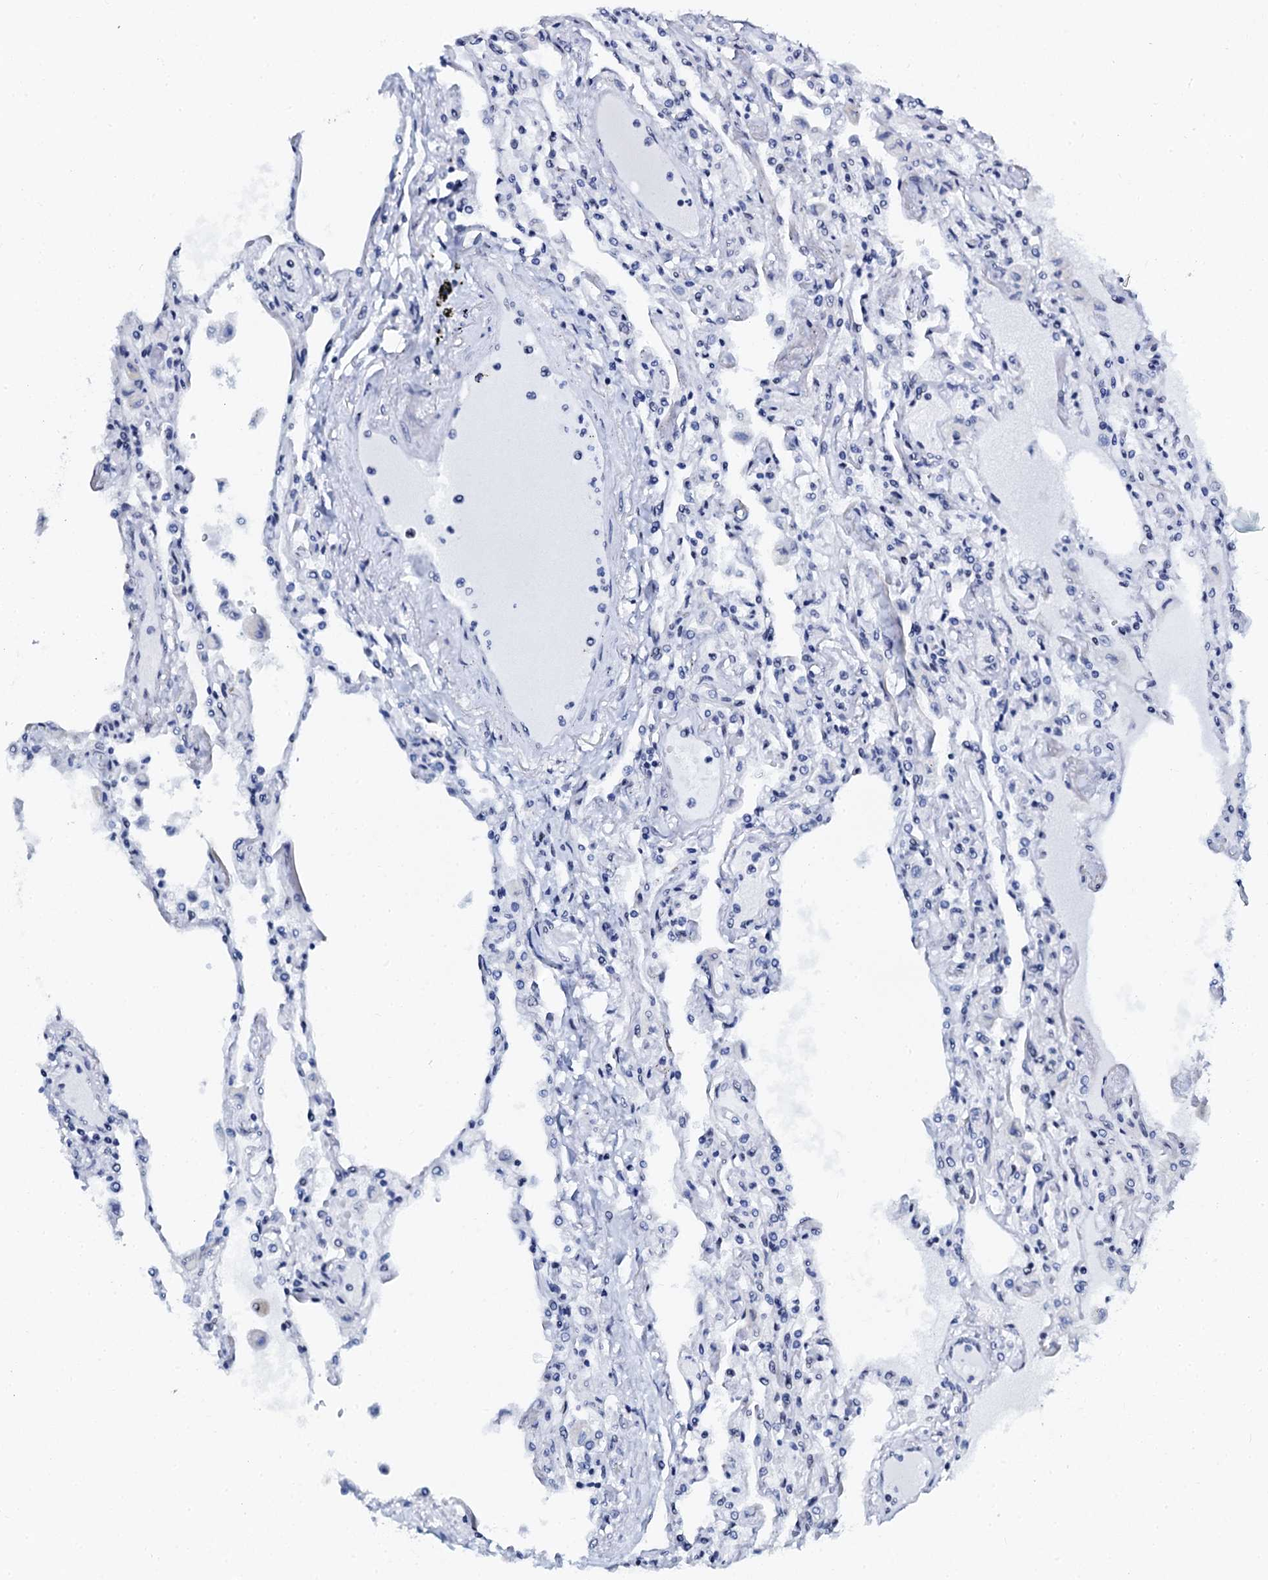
{"staining": {"intensity": "moderate", "quantity": "<25%", "location": "nuclear"}, "tissue": "lung", "cell_type": "Alveolar cells", "image_type": "normal", "snomed": [{"axis": "morphology", "description": "Normal tissue, NOS"}, {"axis": "topography", "description": "Bronchus"}, {"axis": "topography", "description": "Lung"}], "caption": "Immunohistochemical staining of benign human lung displays moderate nuclear protein positivity in approximately <25% of alveolar cells.", "gene": "SLTM", "patient": {"sex": "female", "age": 49}}